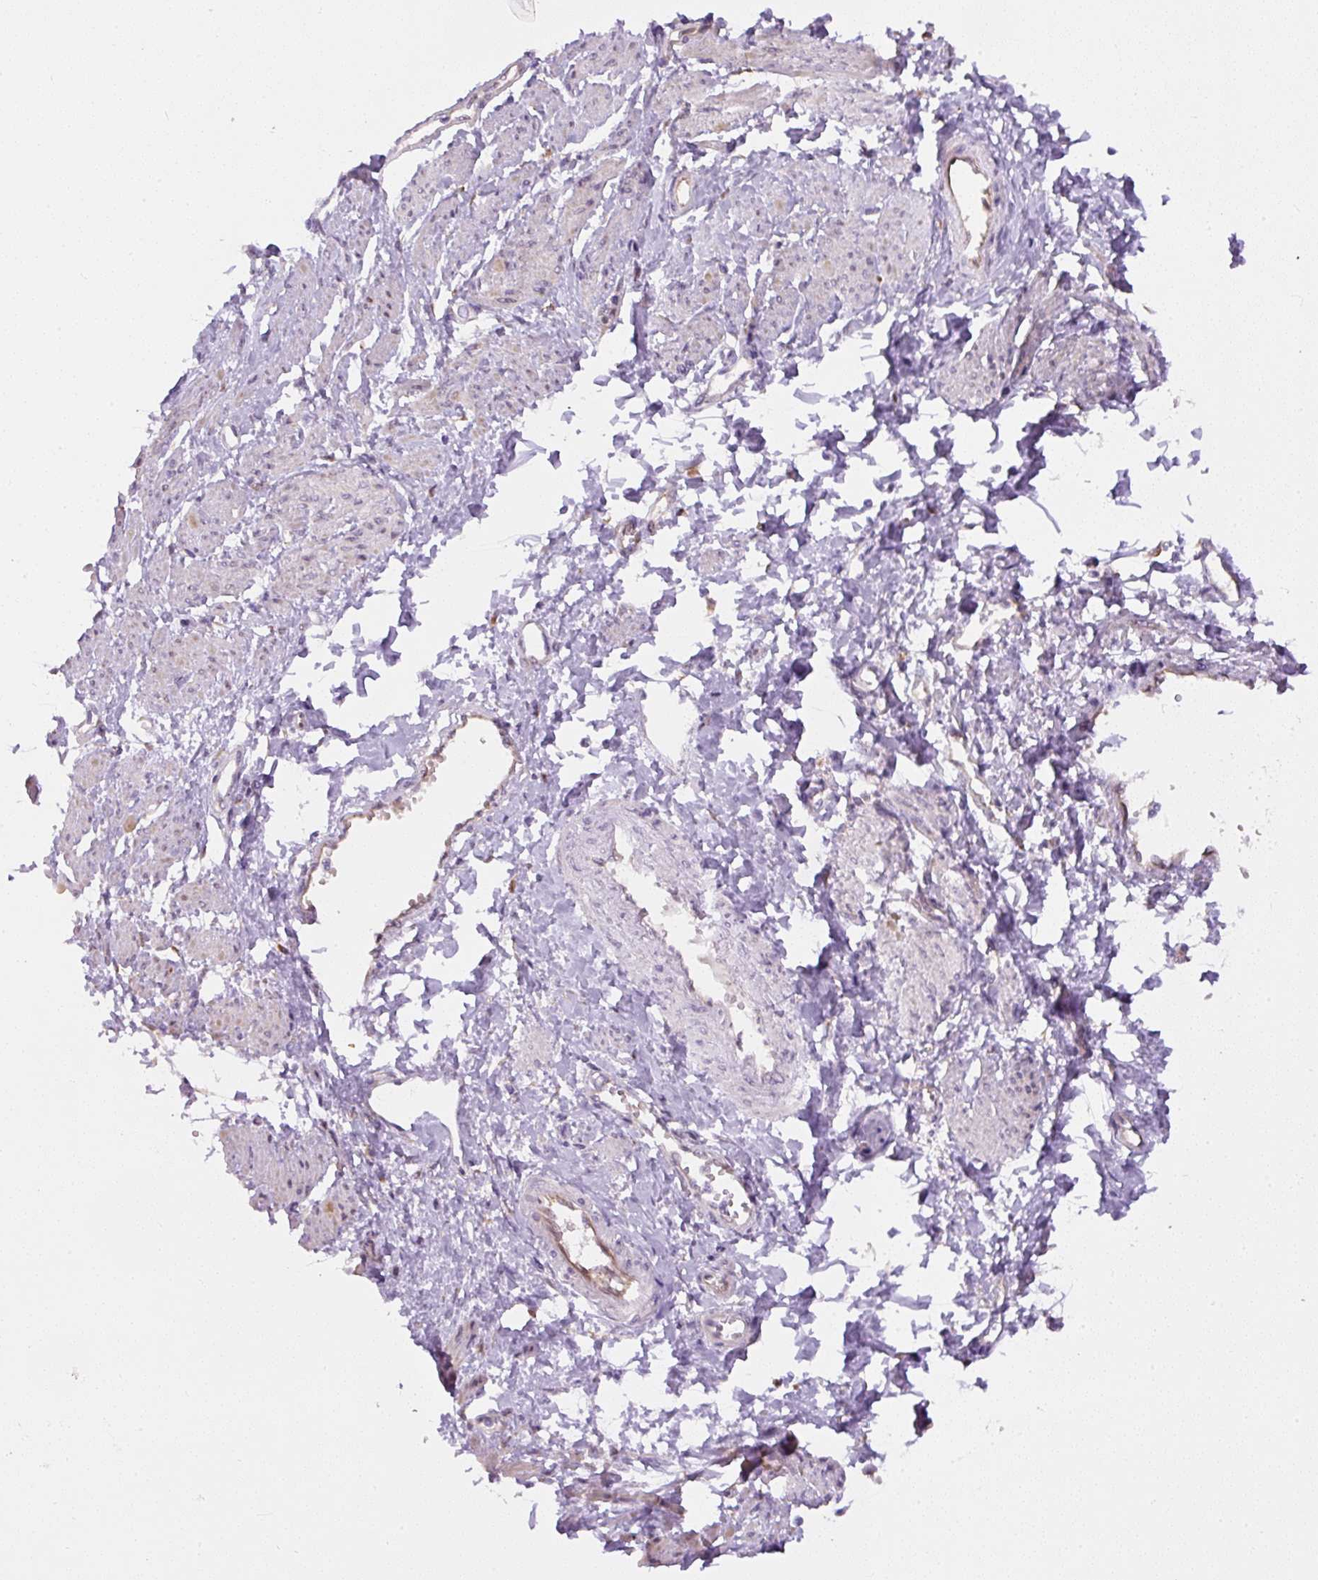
{"staining": {"intensity": "negative", "quantity": "none", "location": "none"}, "tissue": "smooth muscle", "cell_type": "Smooth muscle cells", "image_type": "normal", "snomed": [{"axis": "morphology", "description": "Normal tissue, NOS"}, {"axis": "topography", "description": "Smooth muscle"}, {"axis": "topography", "description": "Uterus"}], "caption": "Protein analysis of unremarkable smooth muscle shows no significant expression in smooth muscle cells. (DAB (3,3'-diaminobenzidine) IHC, high magnification).", "gene": "FAM149A", "patient": {"sex": "female", "age": 39}}